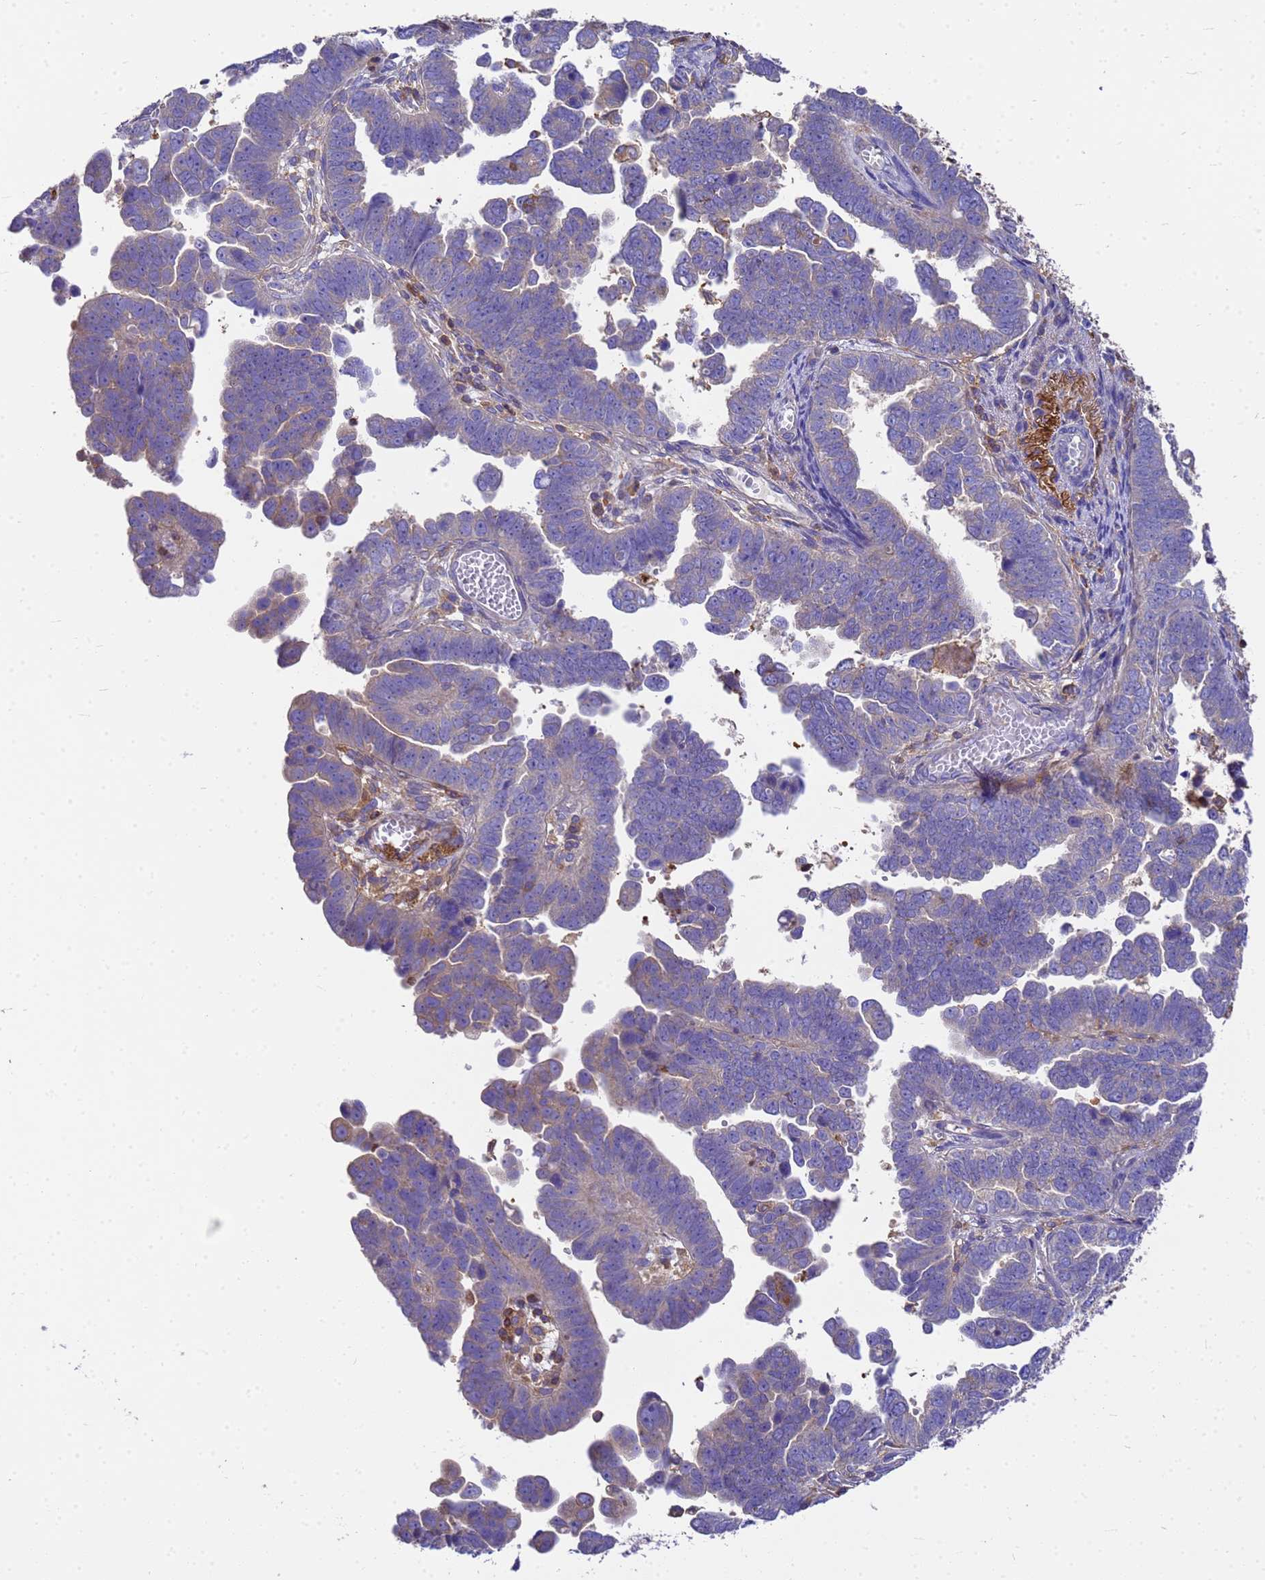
{"staining": {"intensity": "negative", "quantity": "none", "location": "none"}, "tissue": "endometrial cancer", "cell_type": "Tumor cells", "image_type": "cancer", "snomed": [{"axis": "morphology", "description": "Adenocarcinoma, NOS"}, {"axis": "topography", "description": "Endometrium"}], "caption": "Adenocarcinoma (endometrial) was stained to show a protein in brown. There is no significant expression in tumor cells.", "gene": "ZNF235", "patient": {"sex": "female", "age": 75}}